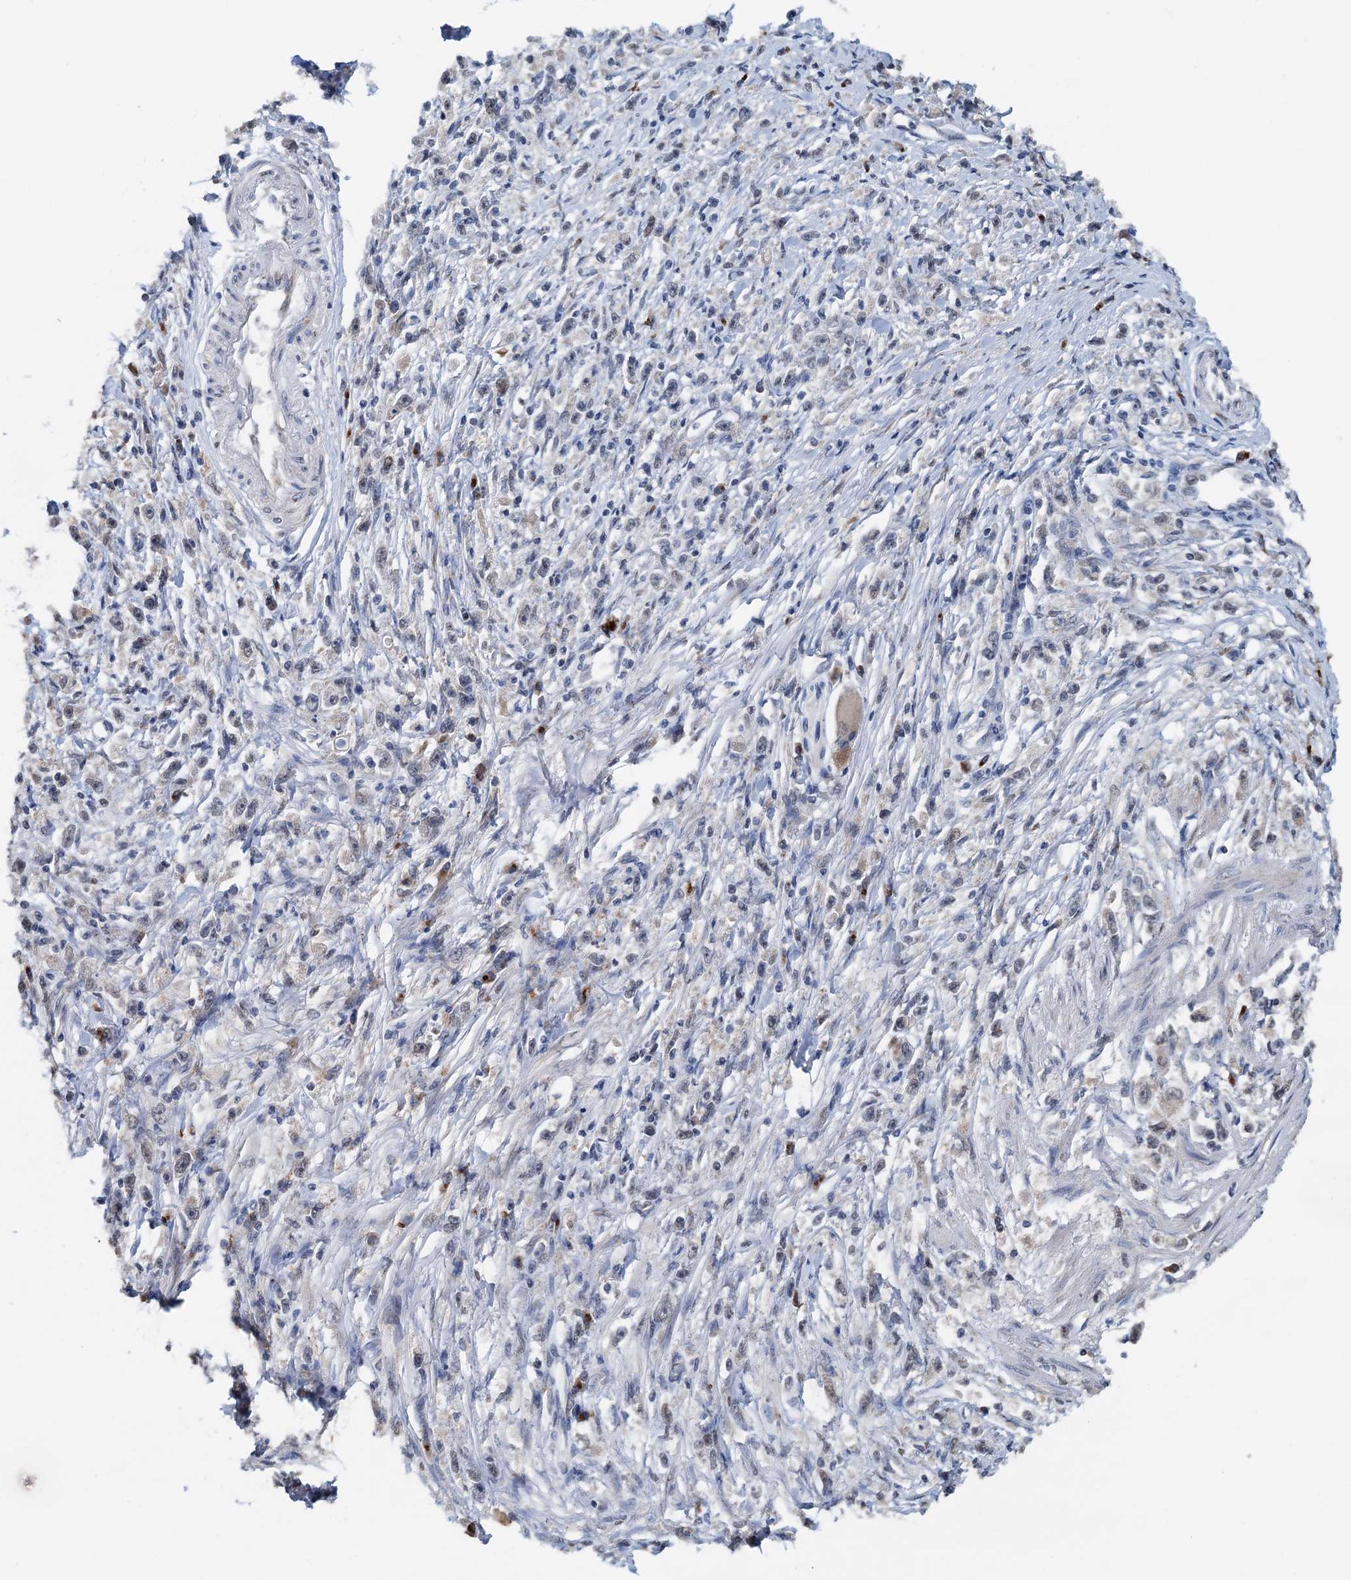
{"staining": {"intensity": "negative", "quantity": "none", "location": "none"}, "tissue": "stomach cancer", "cell_type": "Tumor cells", "image_type": "cancer", "snomed": [{"axis": "morphology", "description": "Adenocarcinoma, NOS"}, {"axis": "topography", "description": "Stomach"}], "caption": "The photomicrograph exhibits no staining of tumor cells in stomach adenocarcinoma.", "gene": "SHLD1", "patient": {"sex": "female", "age": 59}}